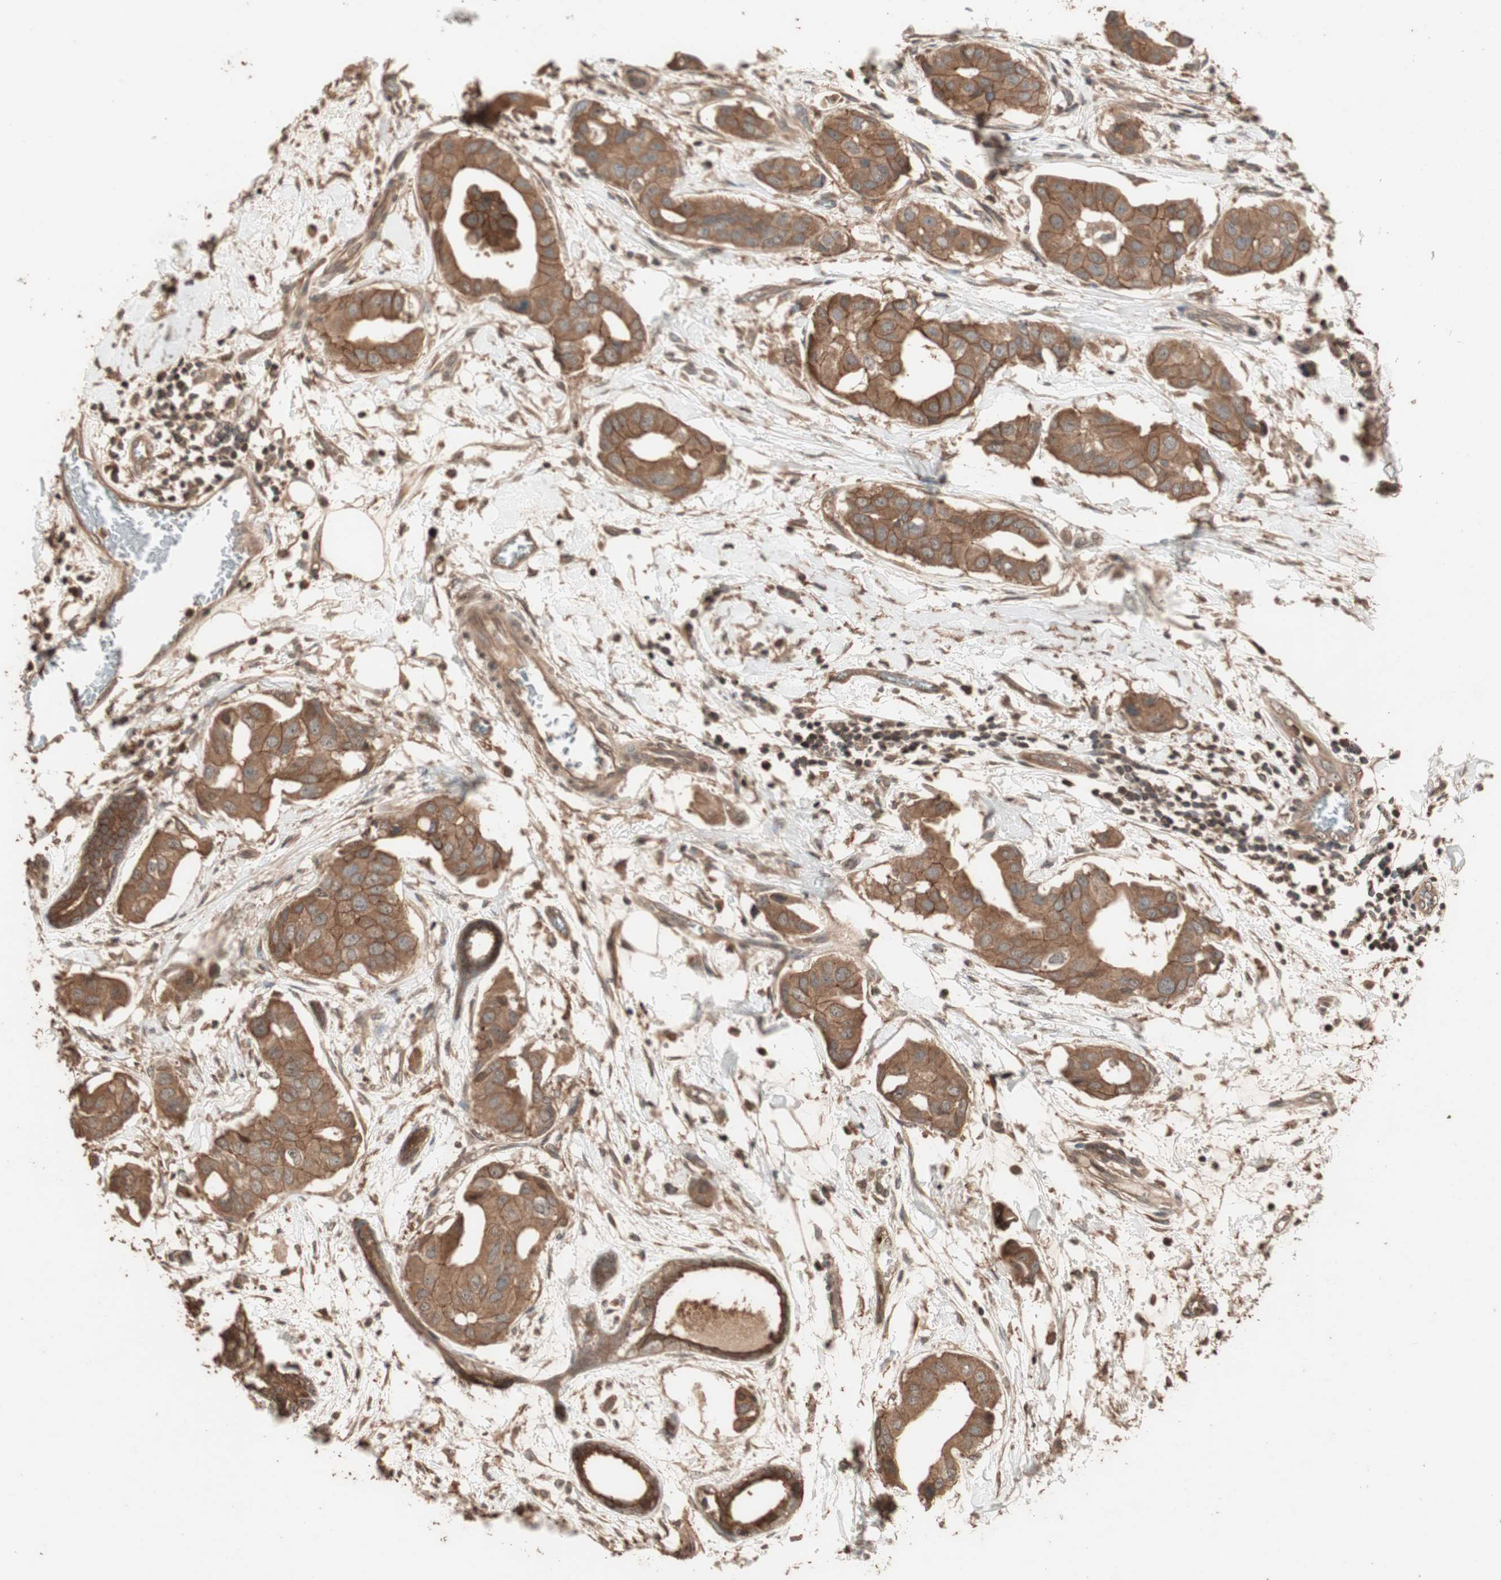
{"staining": {"intensity": "moderate", "quantity": ">75%", "location": "cytoplasmic/membranous"}, "tissue": "breast cancer", "cell_type": "Tumor cells", "image_type": "cancer", "snomed": [{"axis": "morphology", "description": "Duct carcinoma"}, {"axis": "topography", "description": "Breast"}], "caption": "Protein staining by immunohistochemistry demonstrates moderate cytoplasmic/membranous staining in about >75% of tumor cells in invasive ductal carcinoma (breast). The staining is performed using DAB brown chromogen to label protein expression. The nuclei are counter-stained blue using hematoxylin.", "gene": "USP20", "patient": {"sex": "female", "age": 40}}